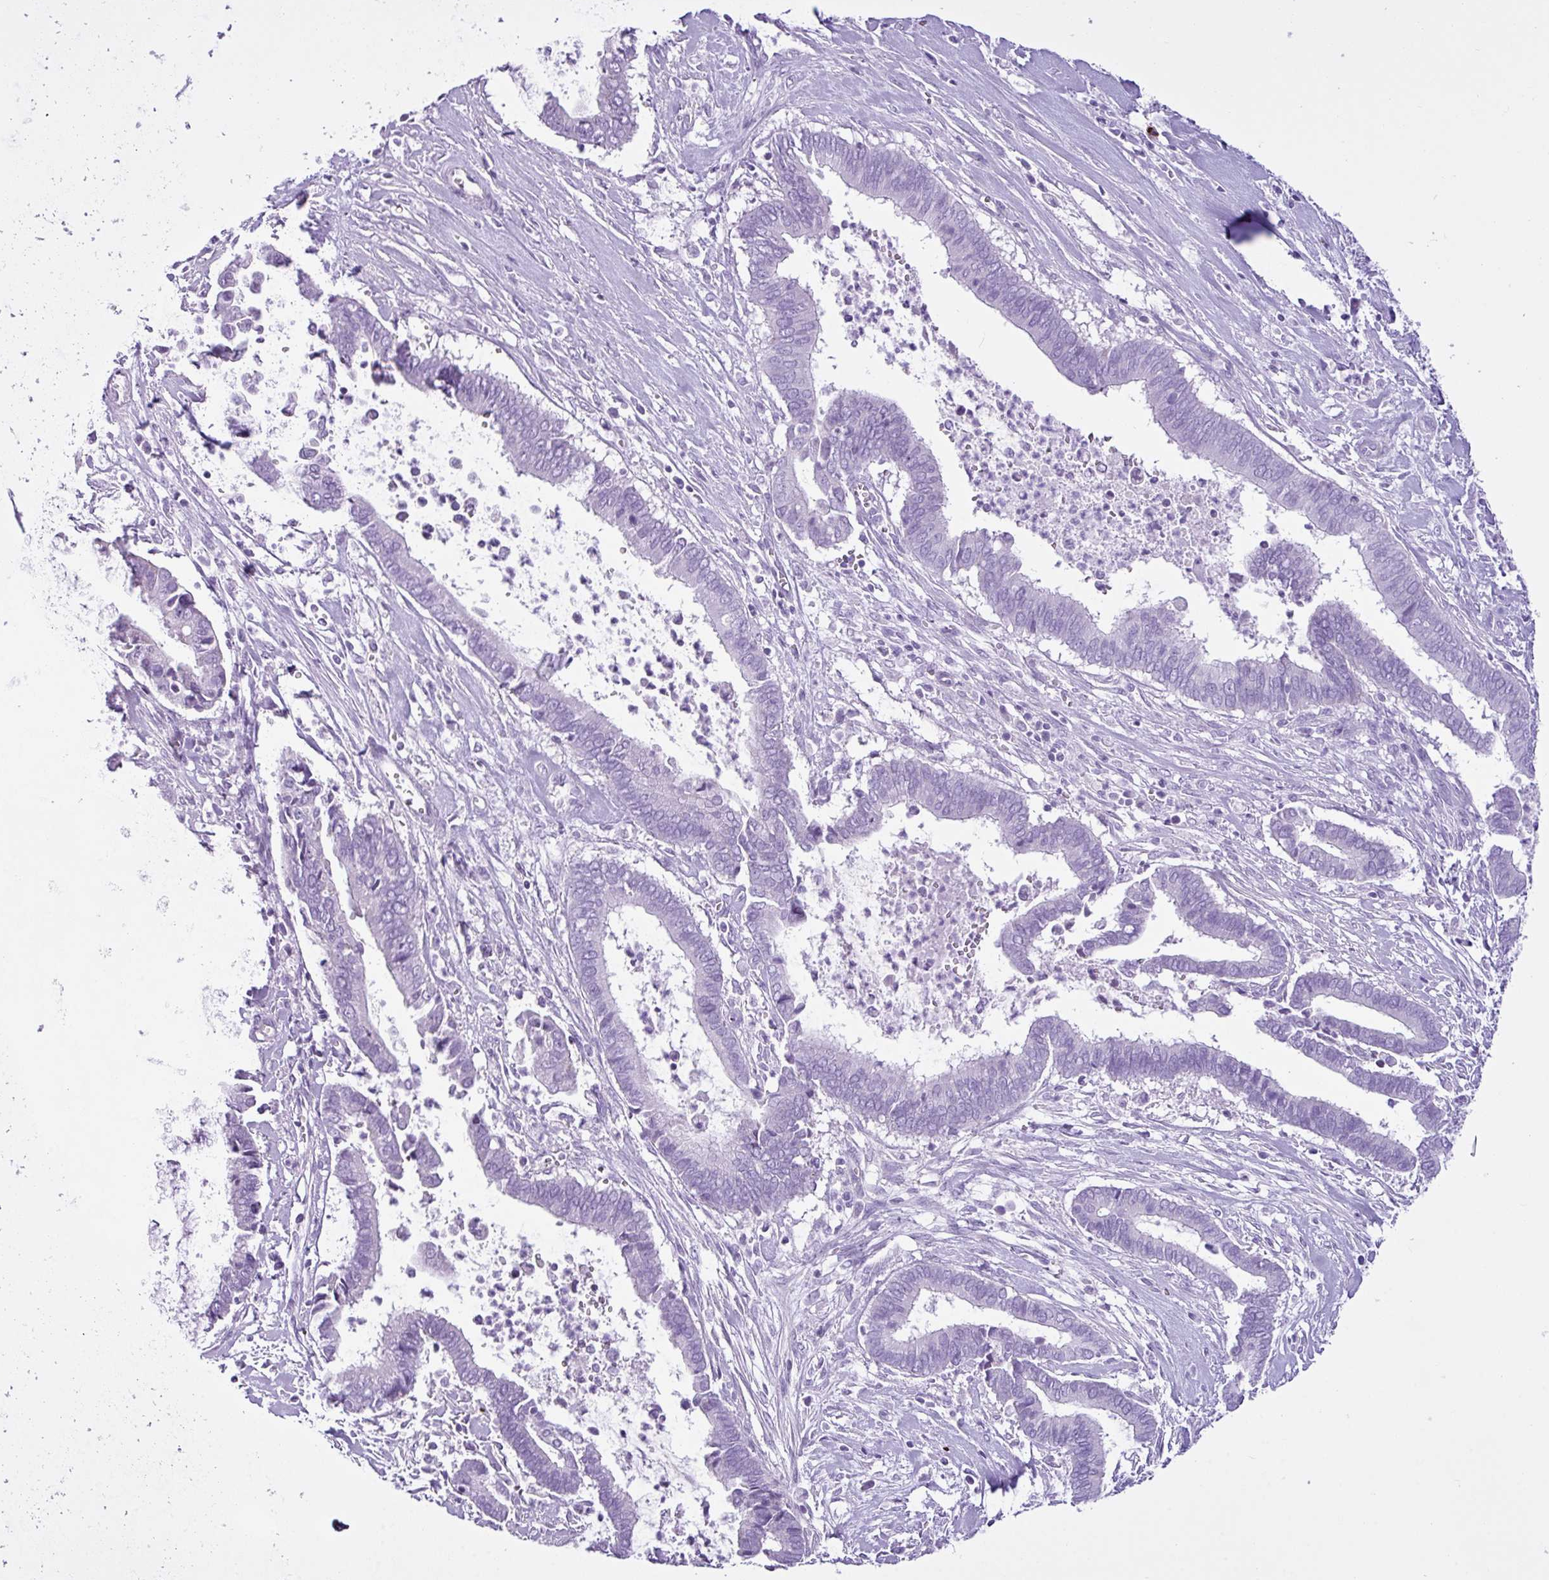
{"staining": {"intensity": "negative", "quantity": "none", "location": "none"}, "tissue": "cervical cancer", "cell_type": "Tumor cells", "image_type": "cancer", "snomed": [{"axis": "morphology", "description": "Adenocarcinoma, NOS"}, {"axis": "topography", "description": "Cervix"}], "caption": "A high-resolution photomicrograph shows immunohistochemistry (IHC) staining of cervical cancer, which displays no significant expression in tumor cells. (DAB (3,3'-diaminobenzidine) immunohistochemistry (IHC) with hematoxylin counter stain).", "gene": "LILRB4", "patient": {"sex": "female", "age": 44}}